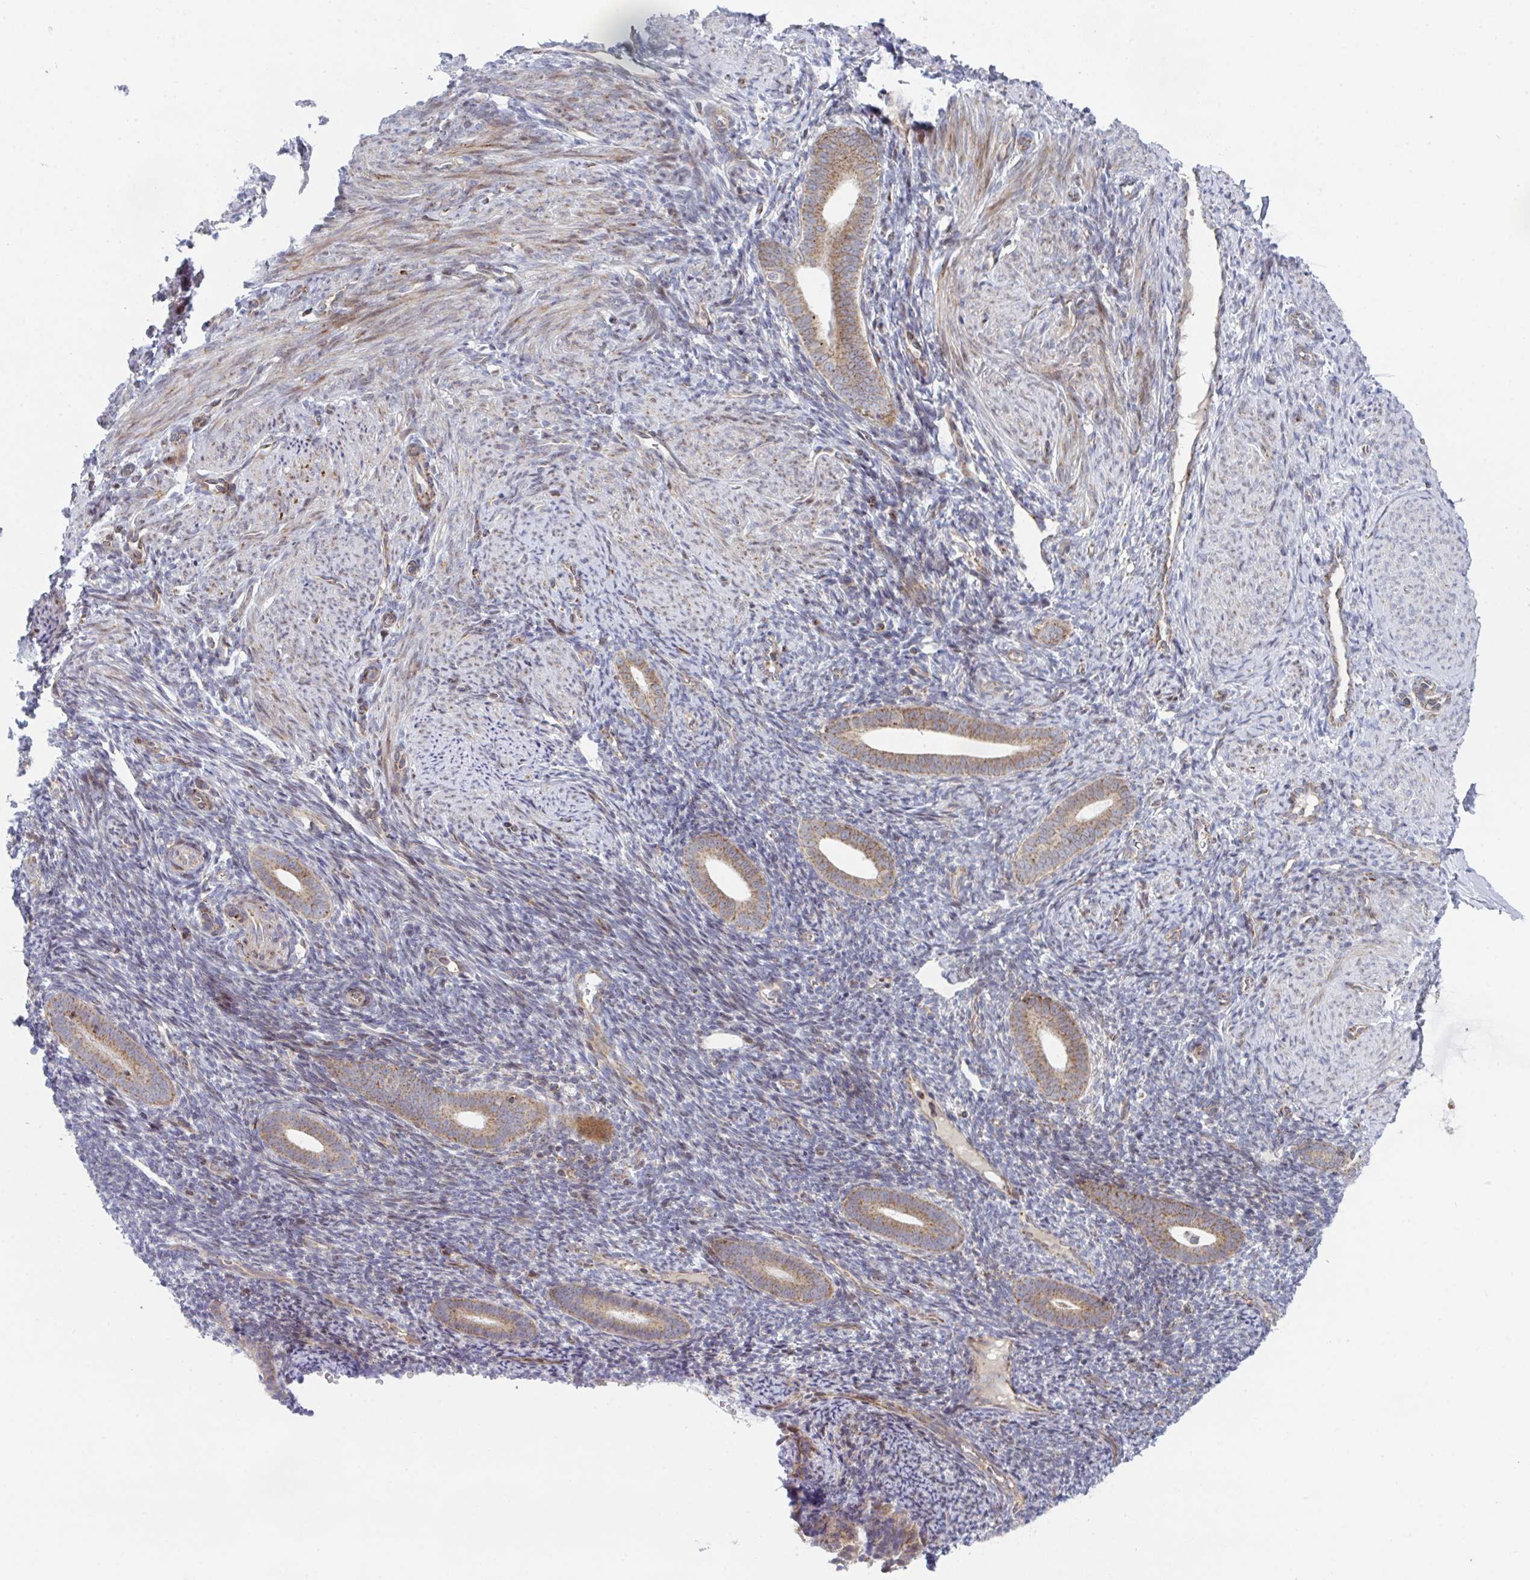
{"staining": {"intensity": "moderate", "quantity": "25%-75%", "location": "cytoplasmic/membranous"}, "tissue": "endometrium", "cell_type": "Cells in endometrial stroma", "image_type": "normal", "snomed": [{"axis": "morphology", "description": "Normal tissue, NOS"}, {"axis": "topography", "description": "Endometrium"}], "caption": "Immunohistochemical staining of normal endometrium reveals medium levels of moderate cytoplasmic/membranous staining in approximately 25%-75% of cells in endometrial stroma. The staining was performed using DAB (3,3'-diaminobenzidine) to visualize the protein expression in brown, while the nuclei were stained in blue with hematoxylin (Magnification: 20x).", "gene": "PRKCH", "patient": {"sex": "female", "age": 39}}